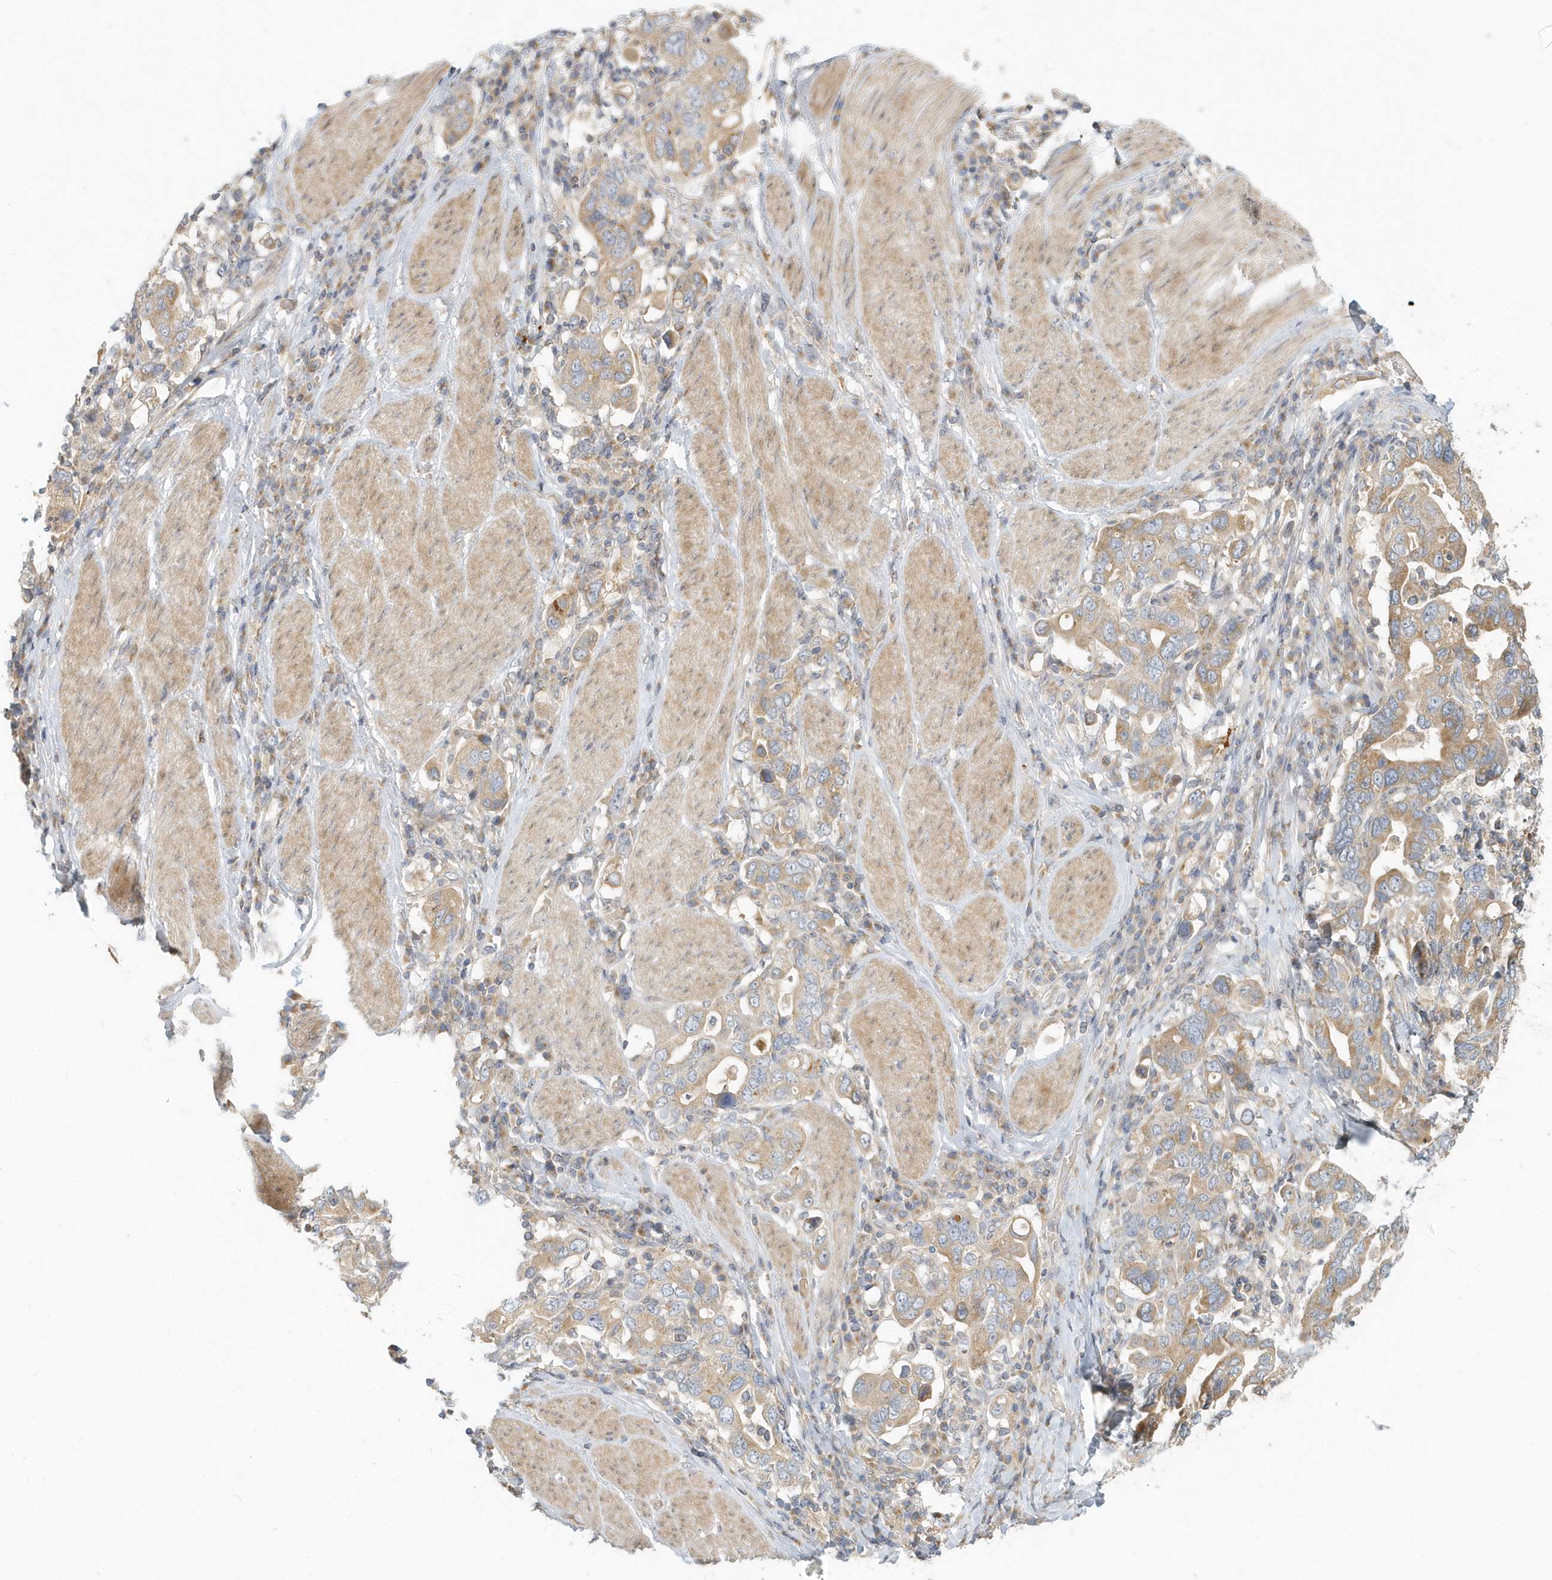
{"staining": {"intensity": "moderate", "quantity": ">75%", "location": "cytoplasmic/membranous"}, "tissue": "stomach cancer", "cell_type": "Tumor cells", "image_type": "cancer", "snomed": [{"axis": "morphology", "description": "Adenocarcinoma, NOS"}, {"axis": "topography", "description": "Stomach, upper"}], "caption": "Protein expression by immunohistochemistry exhibits moderate cytoplasmic/membranous expression in about >75% of tumor cells in stomach cancer.", "gene": "NAPB", "patient": {"sex": "male", "age": 62}}